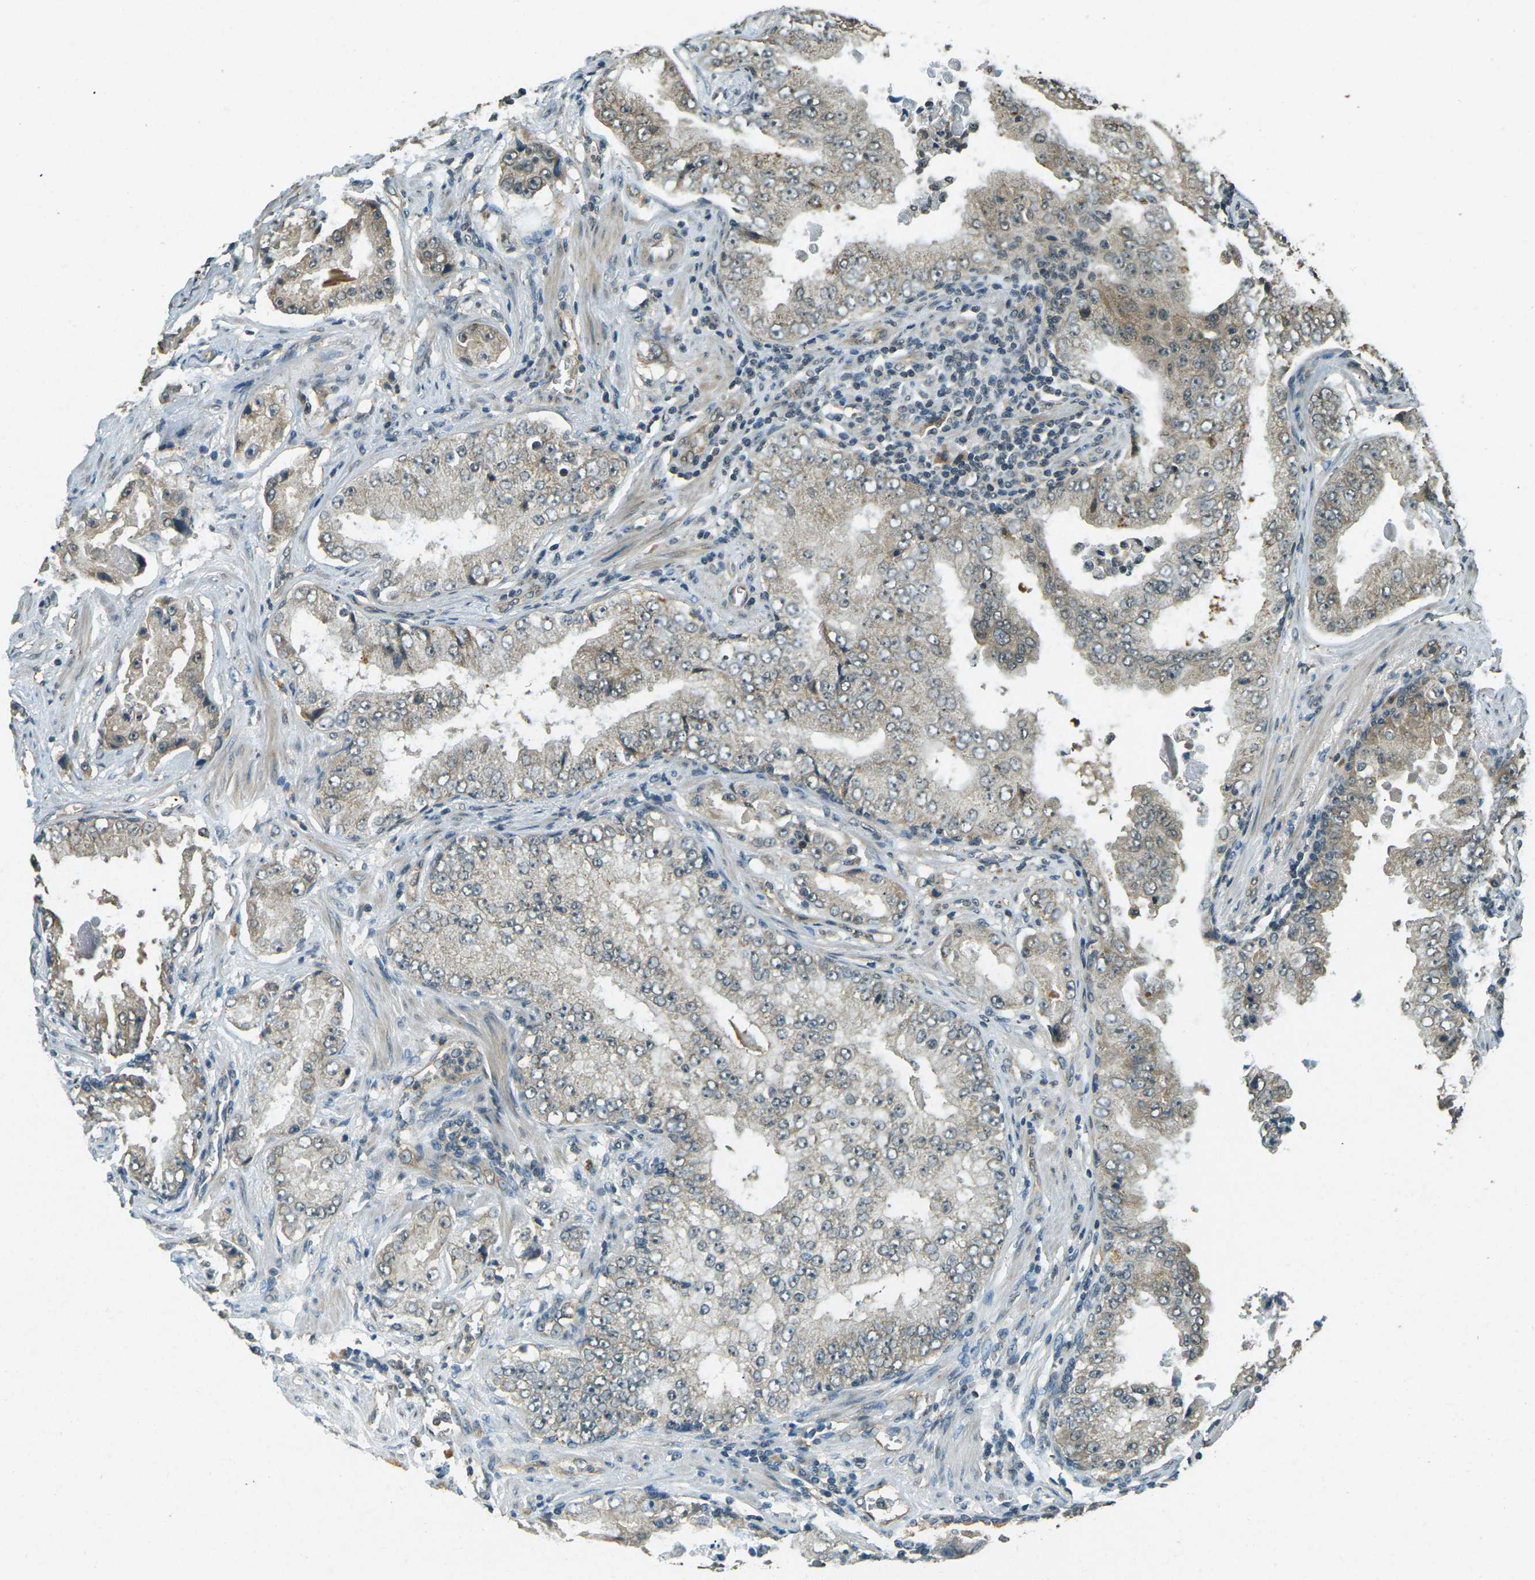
{"staining": {"intensity": "weak", "quantity": "25%-75%", "location": "cytoplasmic/membranous"}, "tissue": "prostate cancer", "cell_type": "Tumor cells", "image_type": "cancer", "snomed": [{"axis": "morphology", "description": "Adenocarcinoma, High grade"}, {"axis": "topography", "description": "Prostate"}], "caption": "About 25%-75% of tumor cells in high-grade adenocarcinoma (prostate) show weak cytoplasmic/membranous protein staining as visualized by brown immunohistochemical staining.", "gene": "PDE2A", "patient": {"sex": "male", "age": 73}}